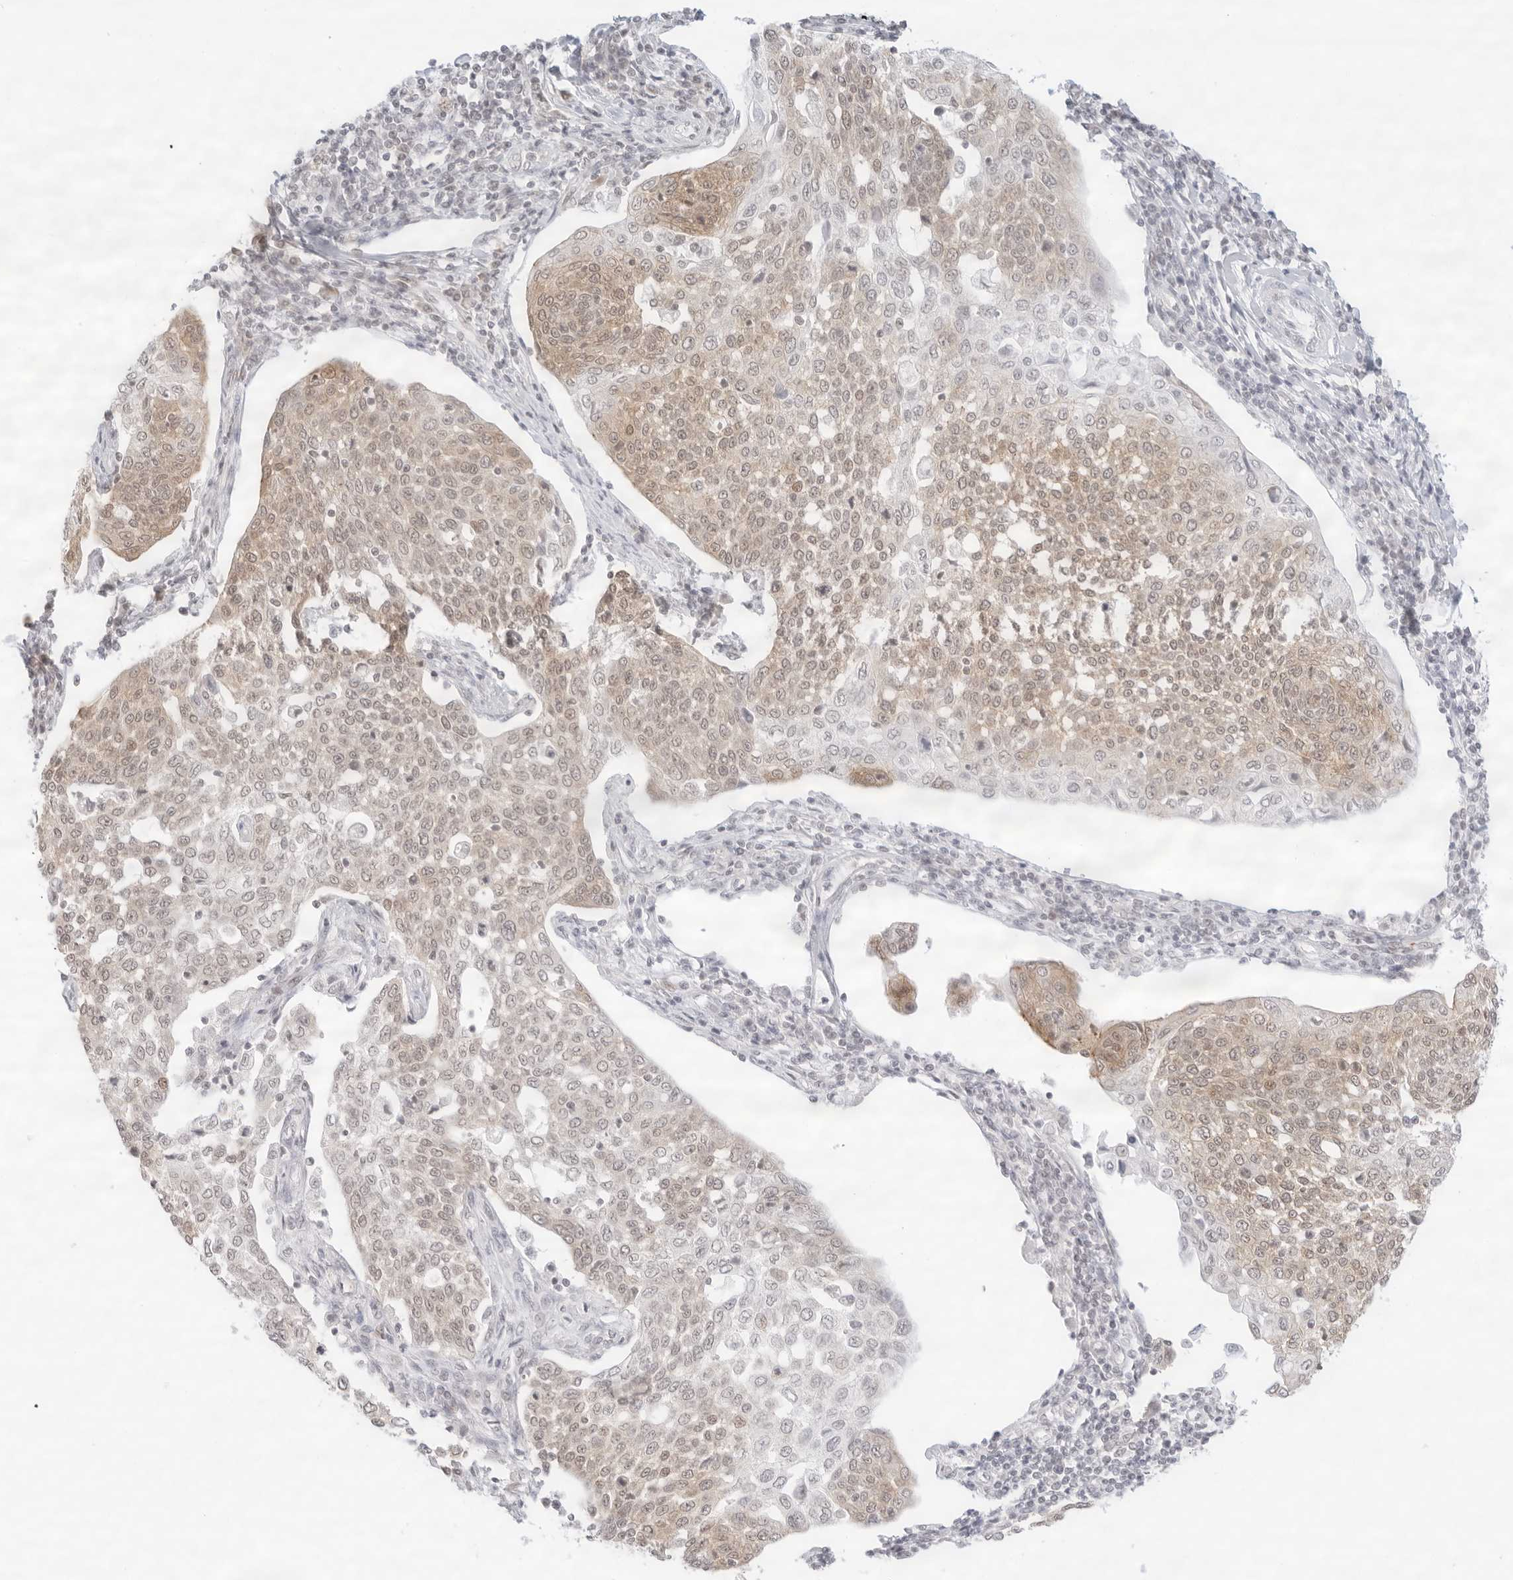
{"staining": {"intensity": "weak", "quantity": ">75%", "location": "cytoplasmic/membranous,nuclear"}, "tissue": "cervical cancer", "cell_type": "Tumor cells", "image_type": "cancer", "snomed": [{"axis": "morphology", "description": "Squamous cell carcinoma, NOS"}, {"axis": "topography", "description": "Cervix"}], "caption": "Cervical squamous cell carcinoma was stained to show a protein in brown. There is low levels of weak cytoplasmic/membranous and nuclear positivity in about >75% of tumor cells.", "gene": "GNAS", "patient": {"sex": "female", "age": 34}}